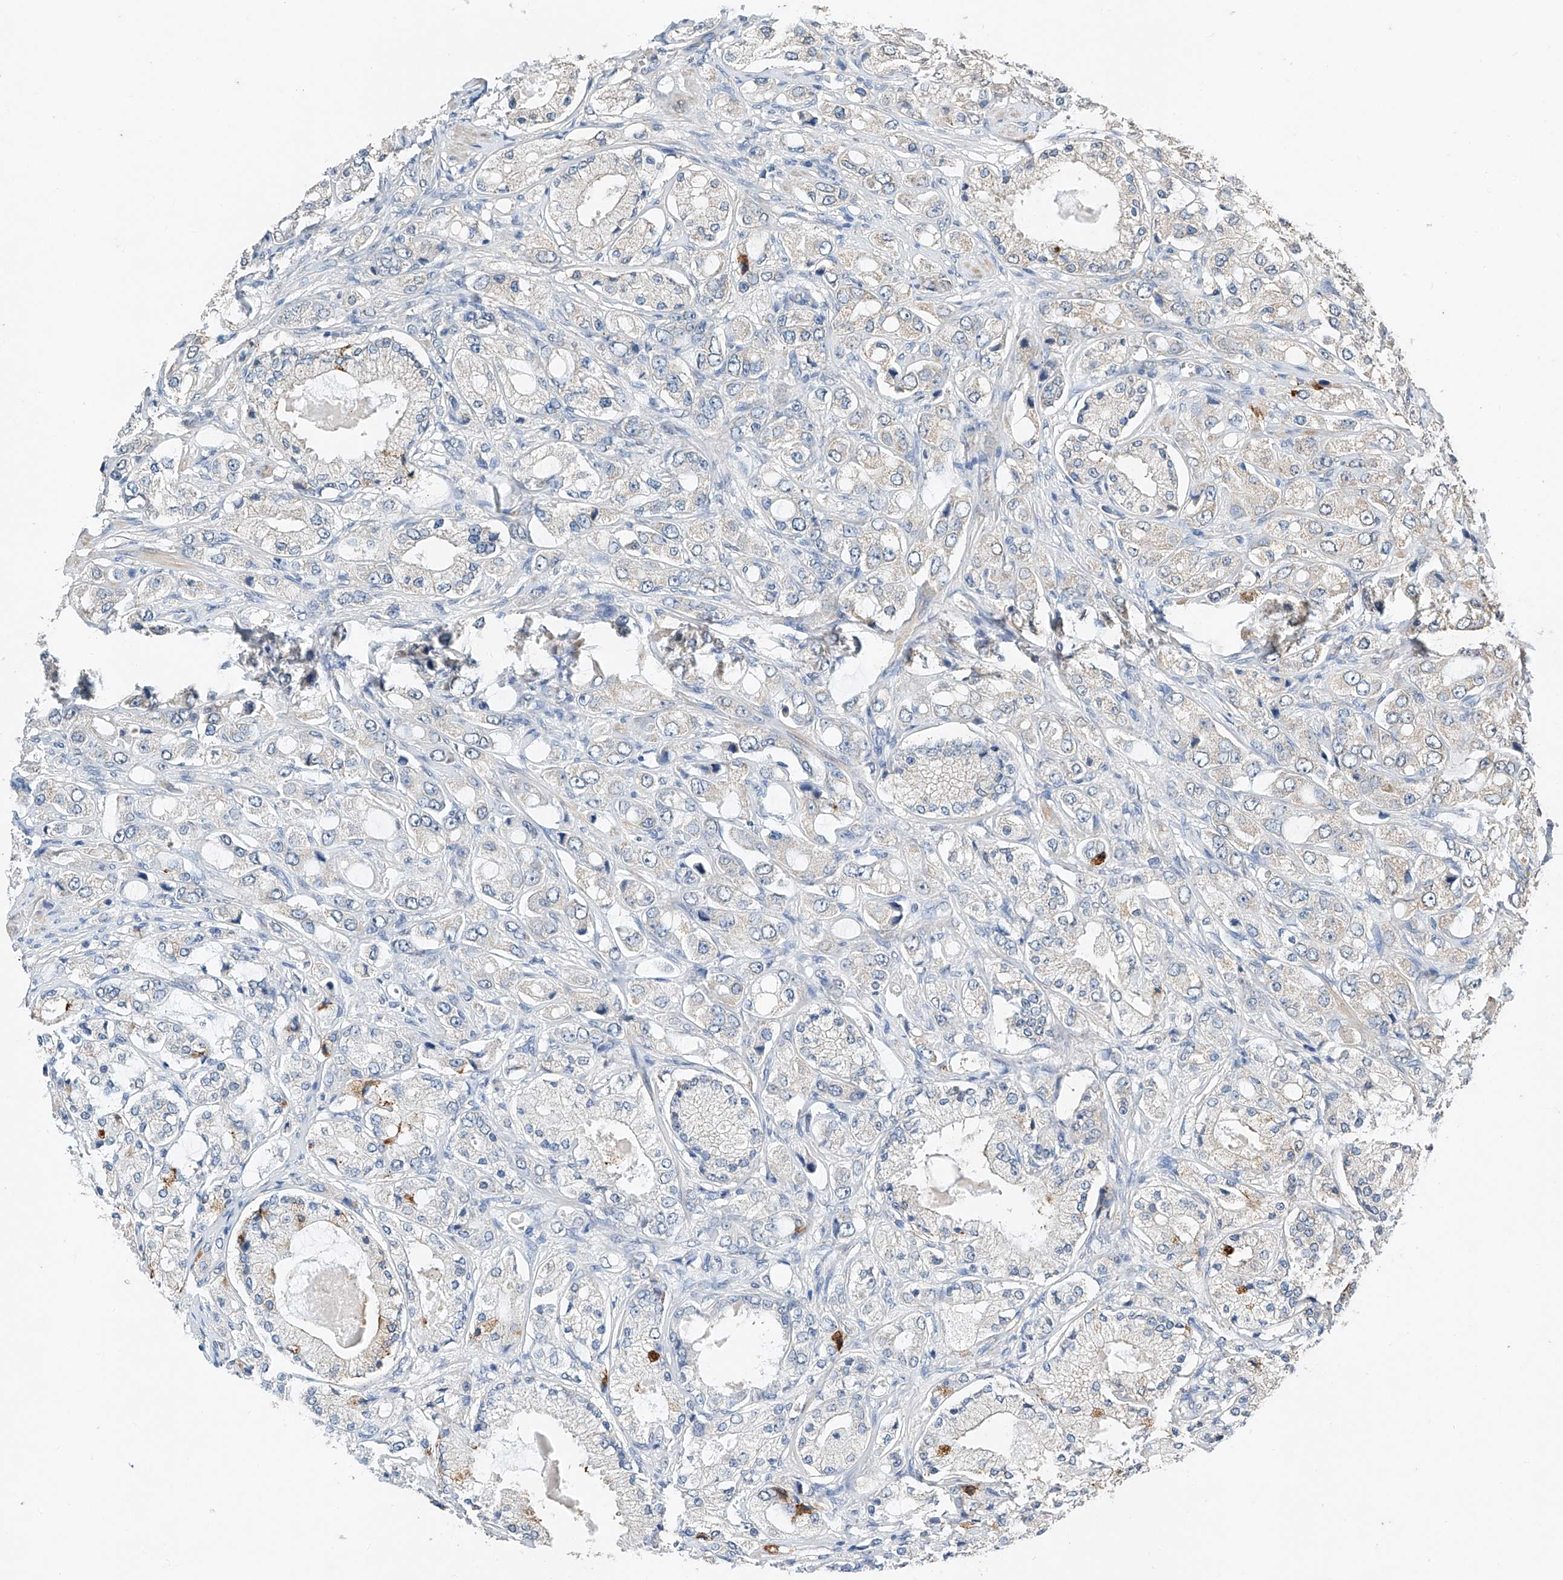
{"staining": {"intensity": "moderate", "quantity": "<25%", "location": "cytoplasmic/membranous"}, "tissue": "prostate cancer", "cell_type": "Tumor cells", "image_type": "cancer", "snomed": [{"axis": "morphology", "description": "Adenocarcinoma, High grade"}, {"axis": "topography", "description": "Prostate"}], "caption": "Immunohistochemistry (IHC) (DAB (3,3'-diaminobenzidine)) staining of human prostate cancer (adenocarcinoma (high-grade)) displays moderate cytoplasmic/membranous protein staining in about <25% of tumor cells. Using DAB (3,3'-diaminobenzidine) (brown) and hematoxylin (blue) stains, captured at high magnification using brightfield microscopy.", "gene": "CTDP1", "patient": {"sex": "male", "age": 65}}